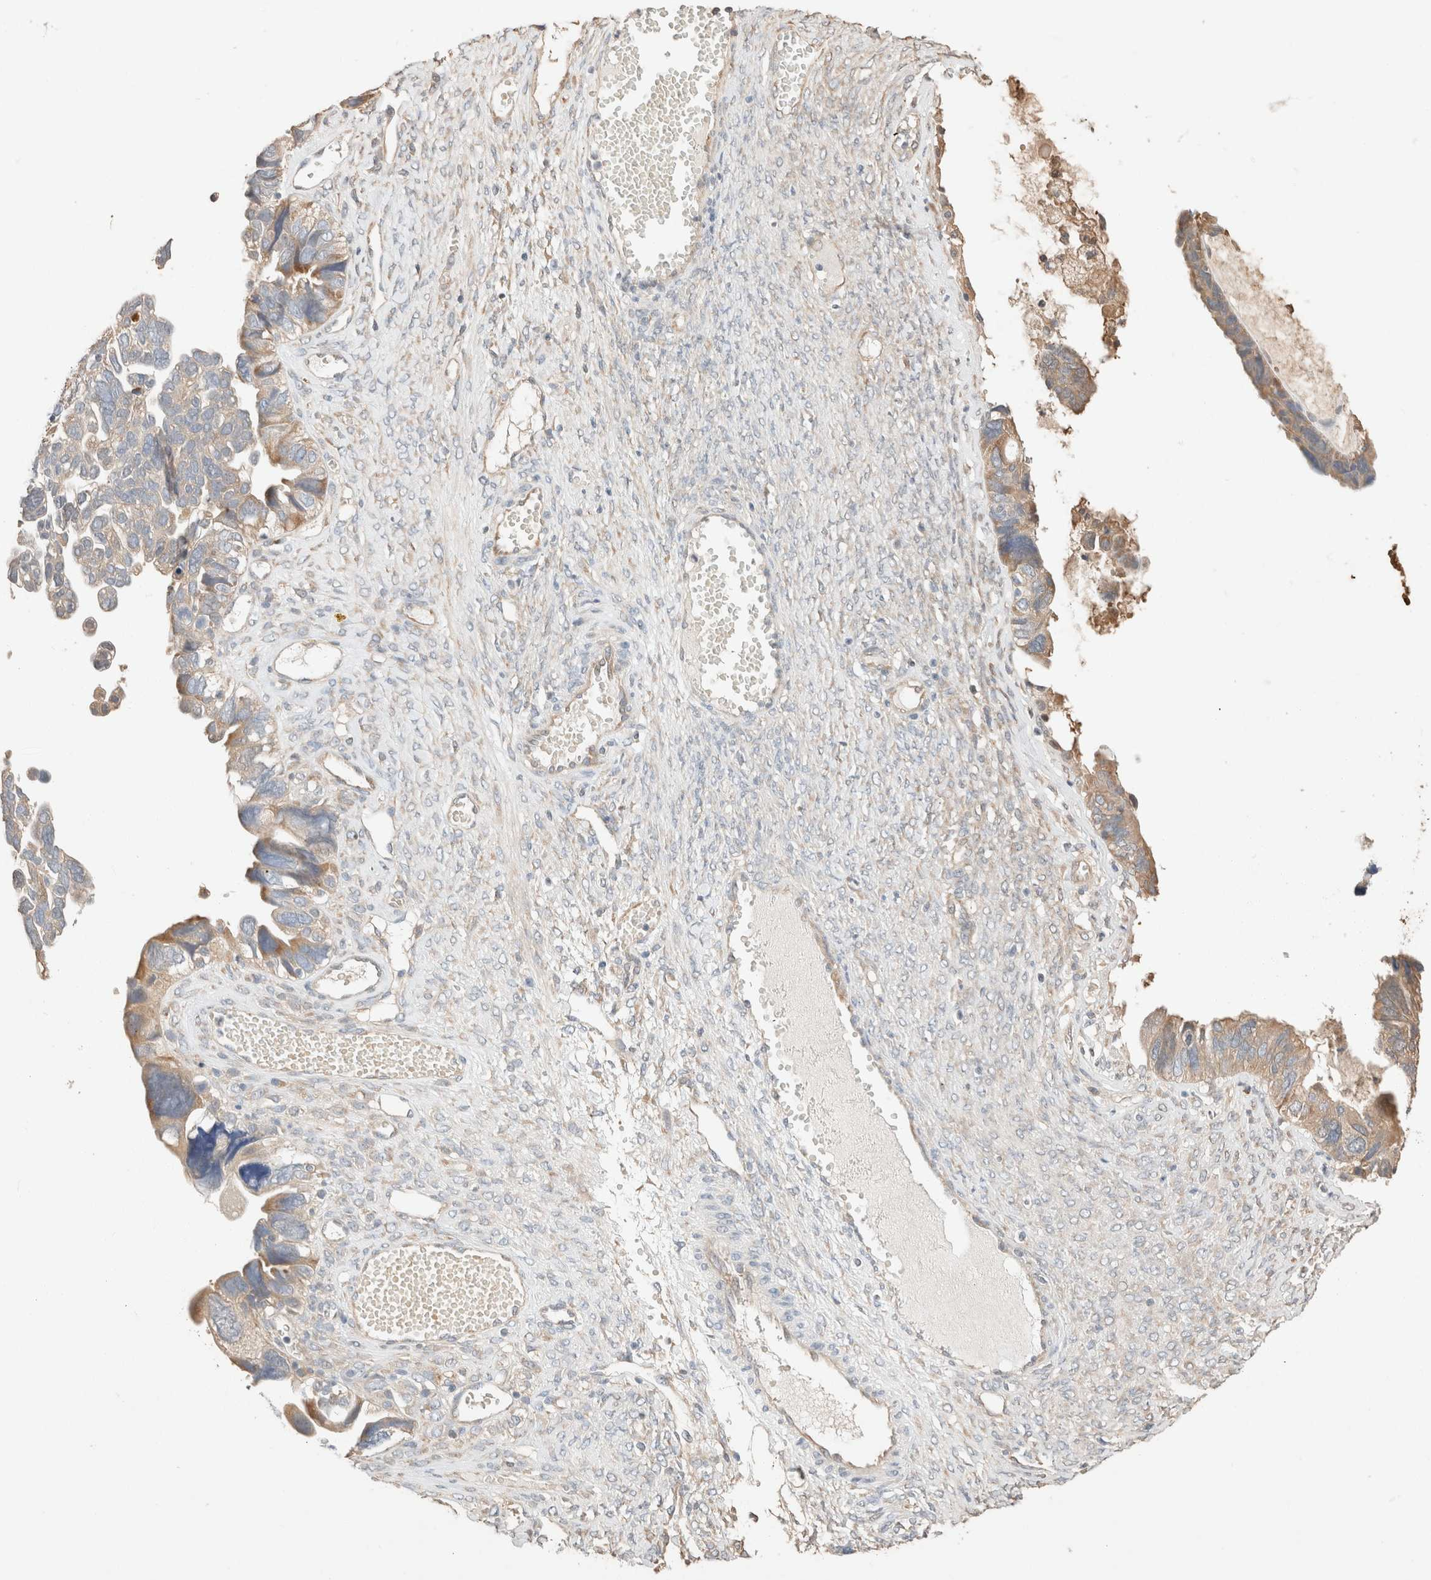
{"staining": {"intensity": "moderate", "quantity": "<25%", "location": "cytoplasmic/membranous"}, "tissue": "ovarian cancer", "cell_type": "Tumor cells", "image_type": "cancer", "snomed": [{"axis": "morphology", "description": "Cystadenocarcinoma, serous, NOS"}, {"axis": "topography", "description": "Ovary"}], "caption": "Immunohistochemistry (IHC) micrograph of human serous cystadenocarcinoma (ovarian) stained for a protein (brown), which exhibits low levels of moderate cytoplasmic/membranous positivity in about <25% of tumor cells.", "gene": "TUBD1", "patient": {"sex": "female", "age": 79}}